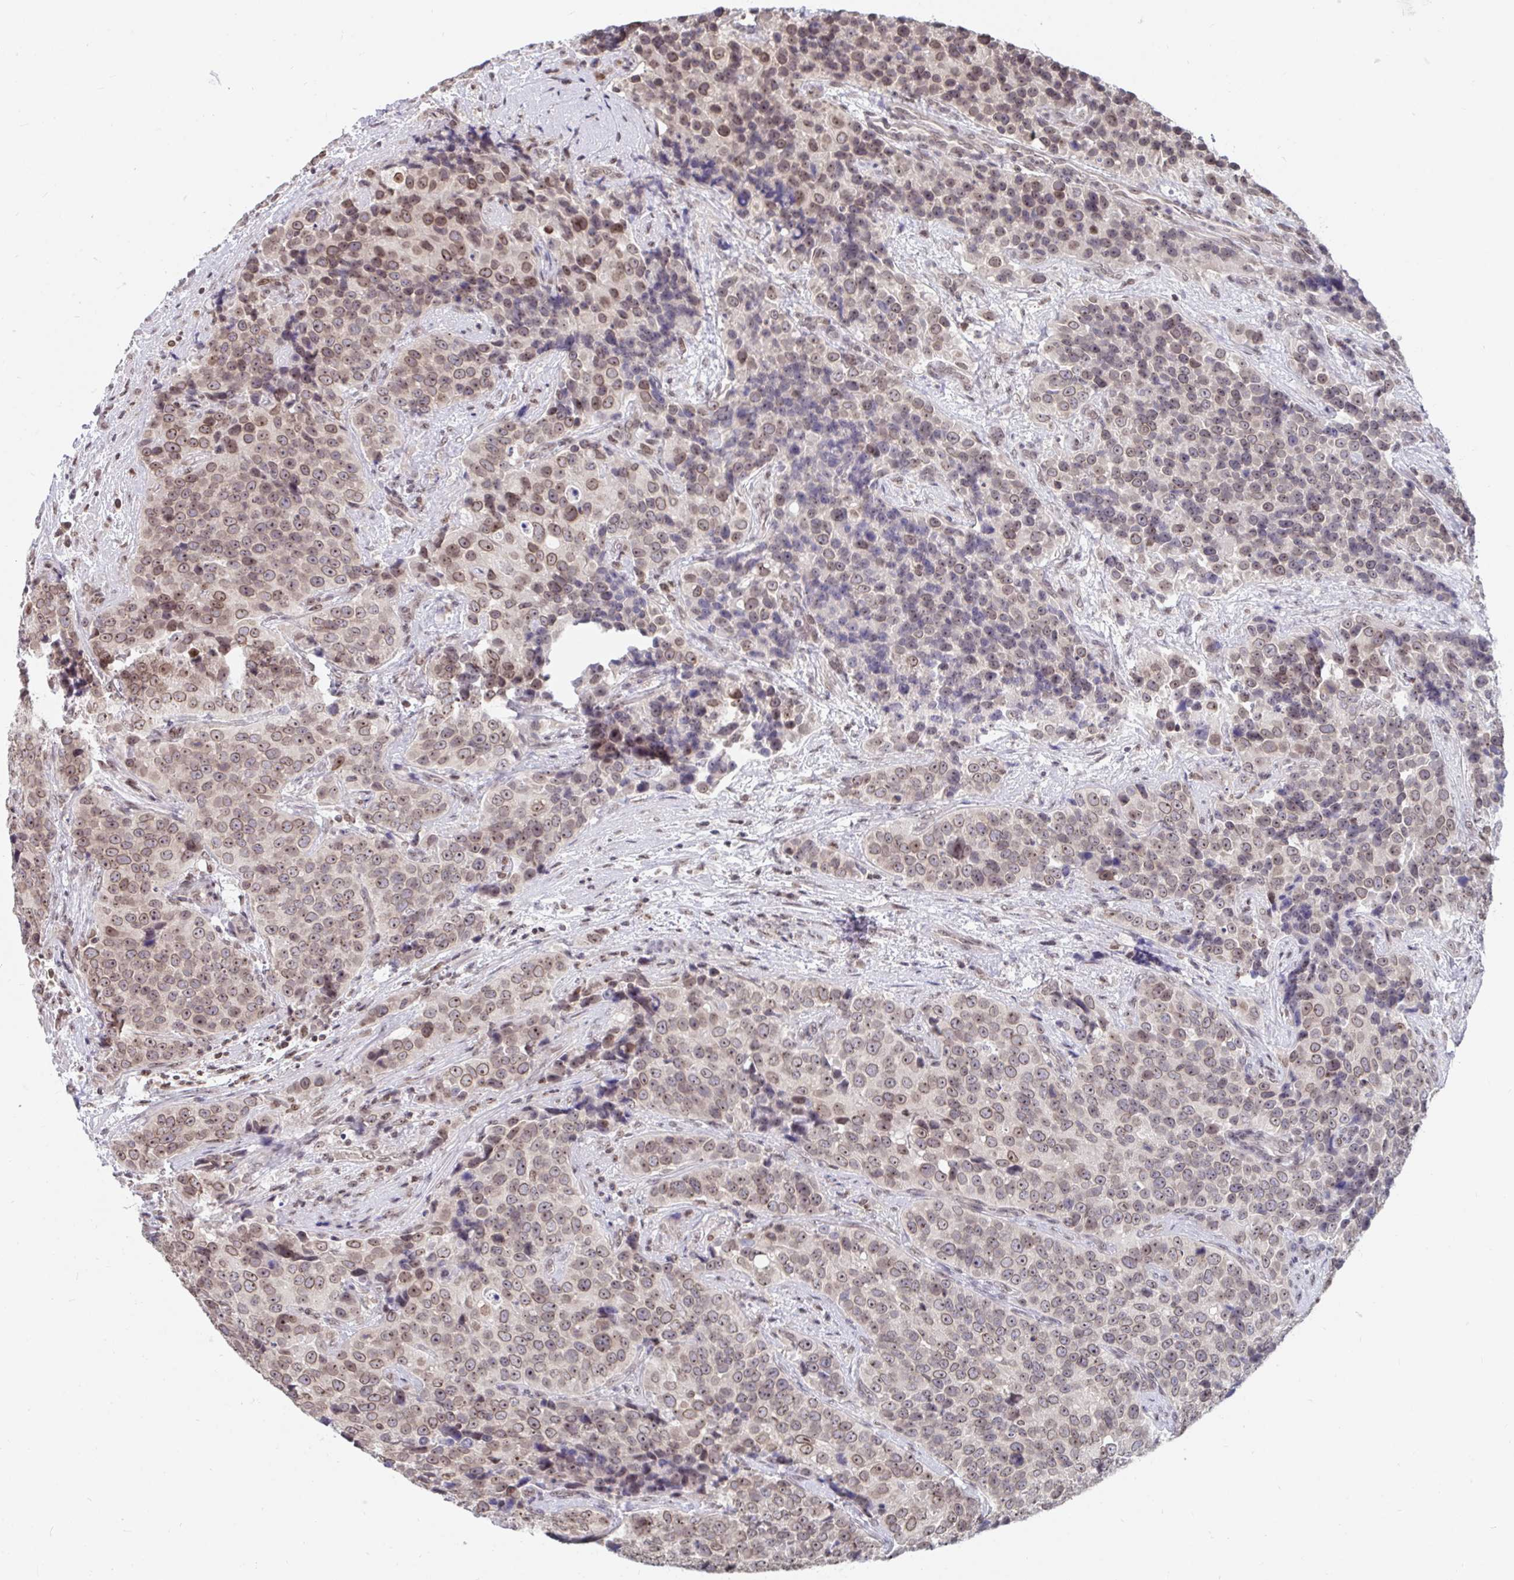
{"staining": {"intensity": "weak", "quantity": ">75%", "location": "nuclear"}, "tissue": "urothelial cancer", "cell_type": "Tumor cells", "image_type": "cancer", "snomed": [{"axis": "morphology", "description": "Urothelial carcinoma, NOS"}, {"axis": "topography", "description": "Urinary bladder"}], "caption": "Immunohistochemistry (IHC) histopathology image of human transitional cell carcinoma stained for a protein (brown), which exhibits low levels of weak nuclear staining in approximately >75% of tumor cells.", "gene": "TRIP12", "patient": {"sex": "male", "age": 52}}